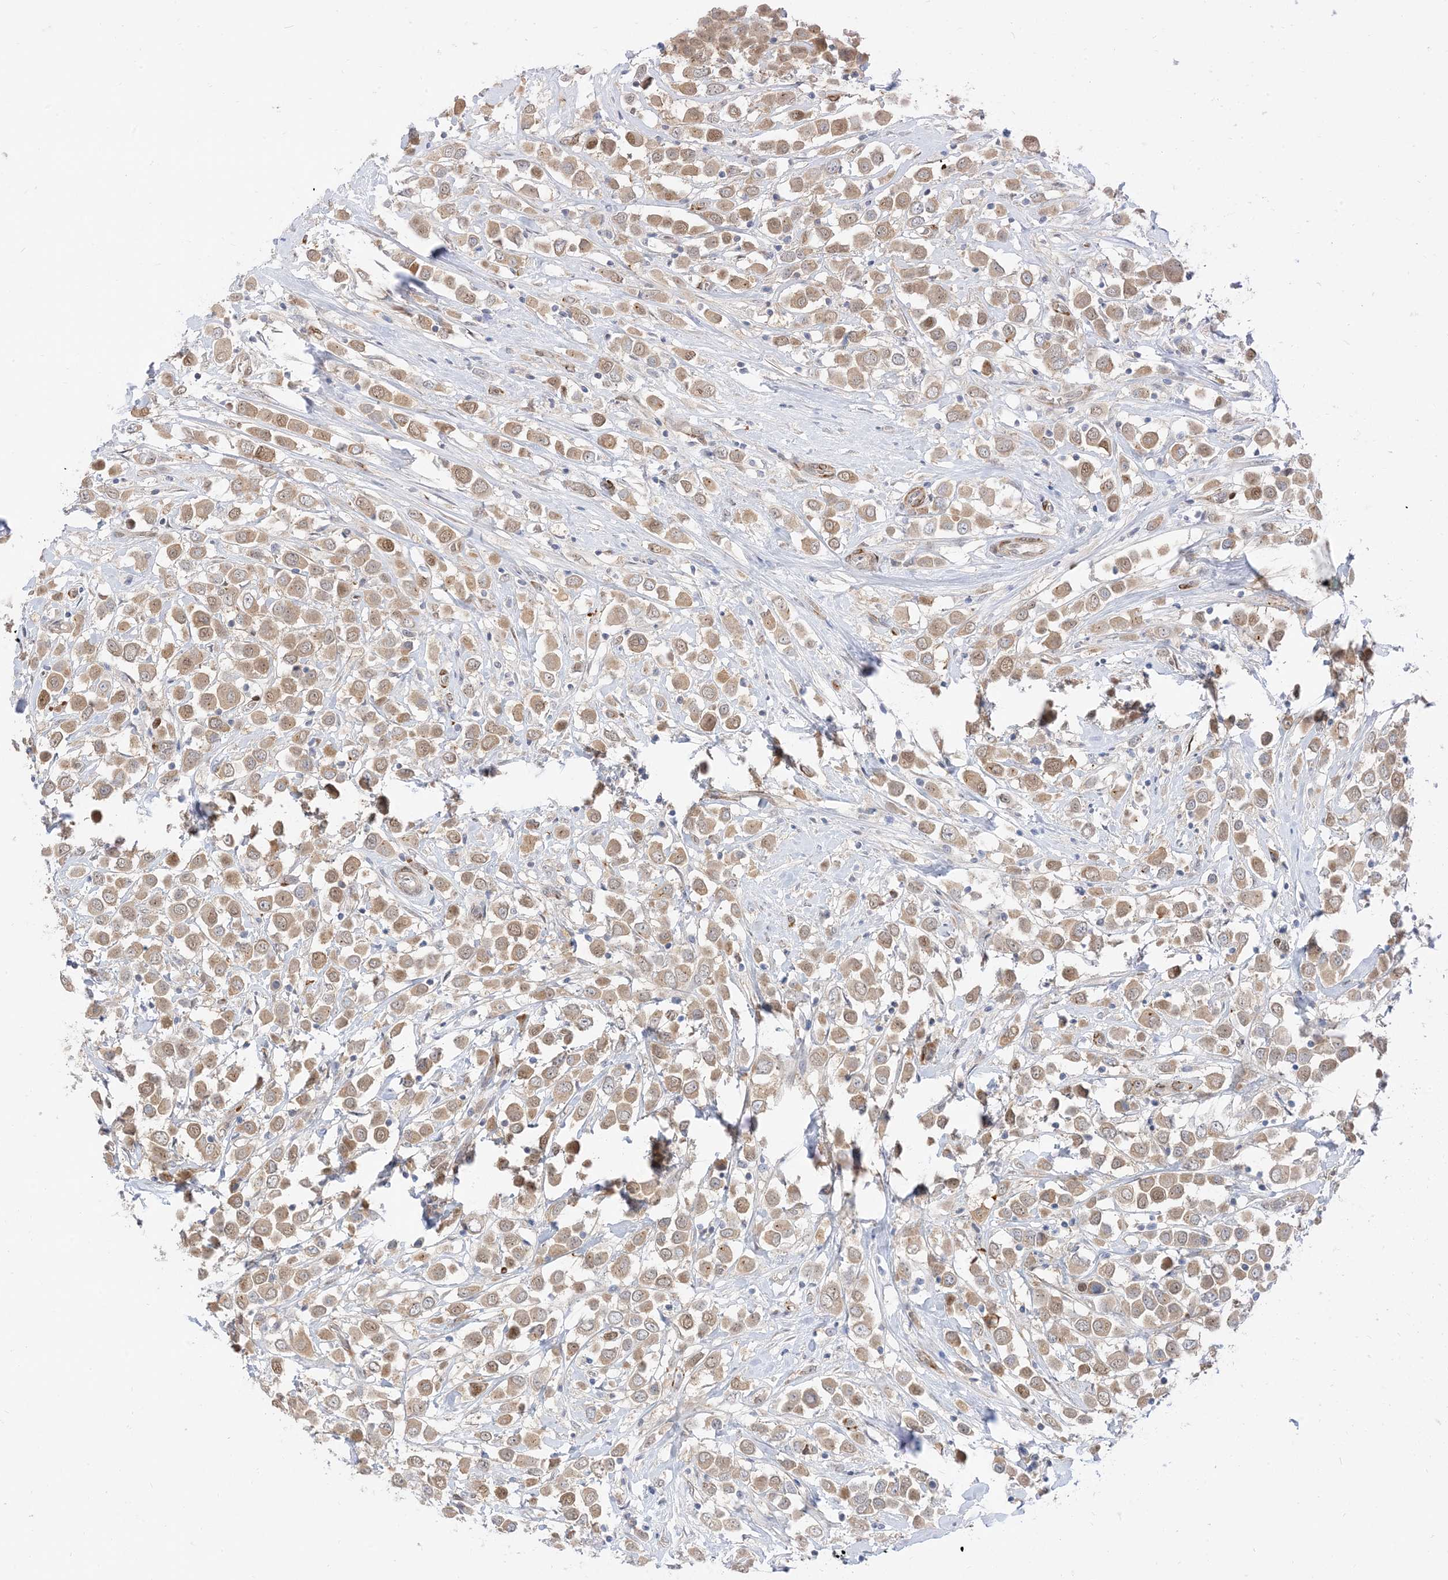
{"staining": {"intensity": "moderate", "quantity": ">75%", "location": "cytoplasmic/membranous"}, "tissue": "breast cancer", "cell_type": "Tumor cells", "image_type": "cancer", "snomed": [{"axis": "morphology", "description": "Duct carcinoma"}, {"axis": "topography", "description": "Breast"}], "caption": "Protein staining demonstrates moderate cytoplasmic/membranous expression in about >75% of tumor cells in breast intraductal carcinoma. The protein of interest is stained brown, and the nuclei are stained in blue (DAB IHC with brightfield microscopy, high magnification).", "gene": "RIN1", "patient": {"sex": "female", "age": 61}}